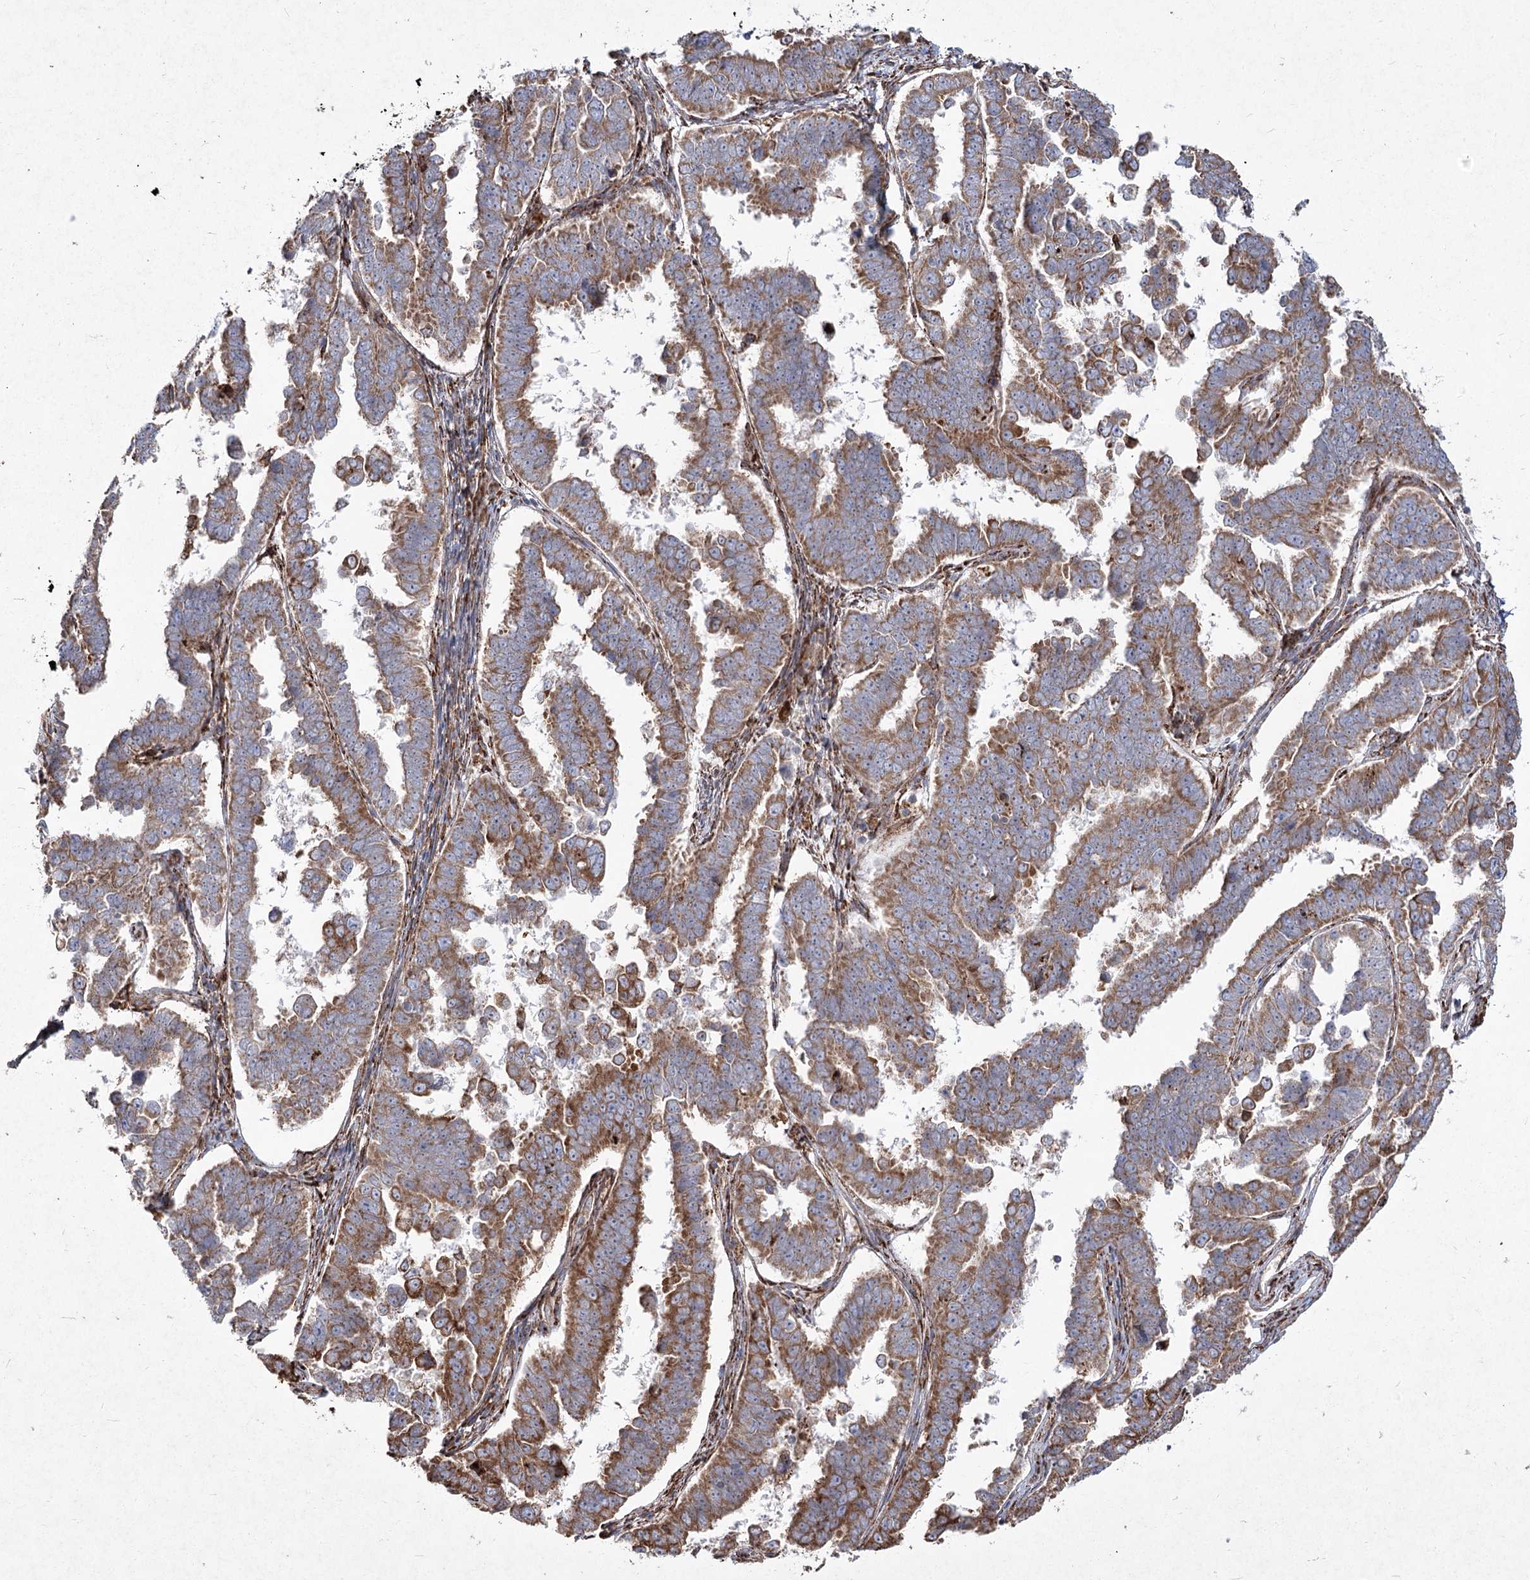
{"staining": {"intensity": "moderate", "quantity": ">75%", "location": "cytoplasmic/membranous"}, "tissue": "endometrial cancer", "cell_type": "Tumor cells", "image_type": "cancer", "snomed": [{"axis": "morphology", "description": "Adenocarcinoma, NOS"}, {"axis": "topography", "description": "Endometrium"}], "caption": "Immunohistochemical staining of endometrial cancer (adenocarcinoma) exhibits medium levels of moderate cytoplasmic/membranous protein expression in about >75% of tumor cells.", "gene": "NHLRC2", "patient": {"sex": "female", "age": 75}}